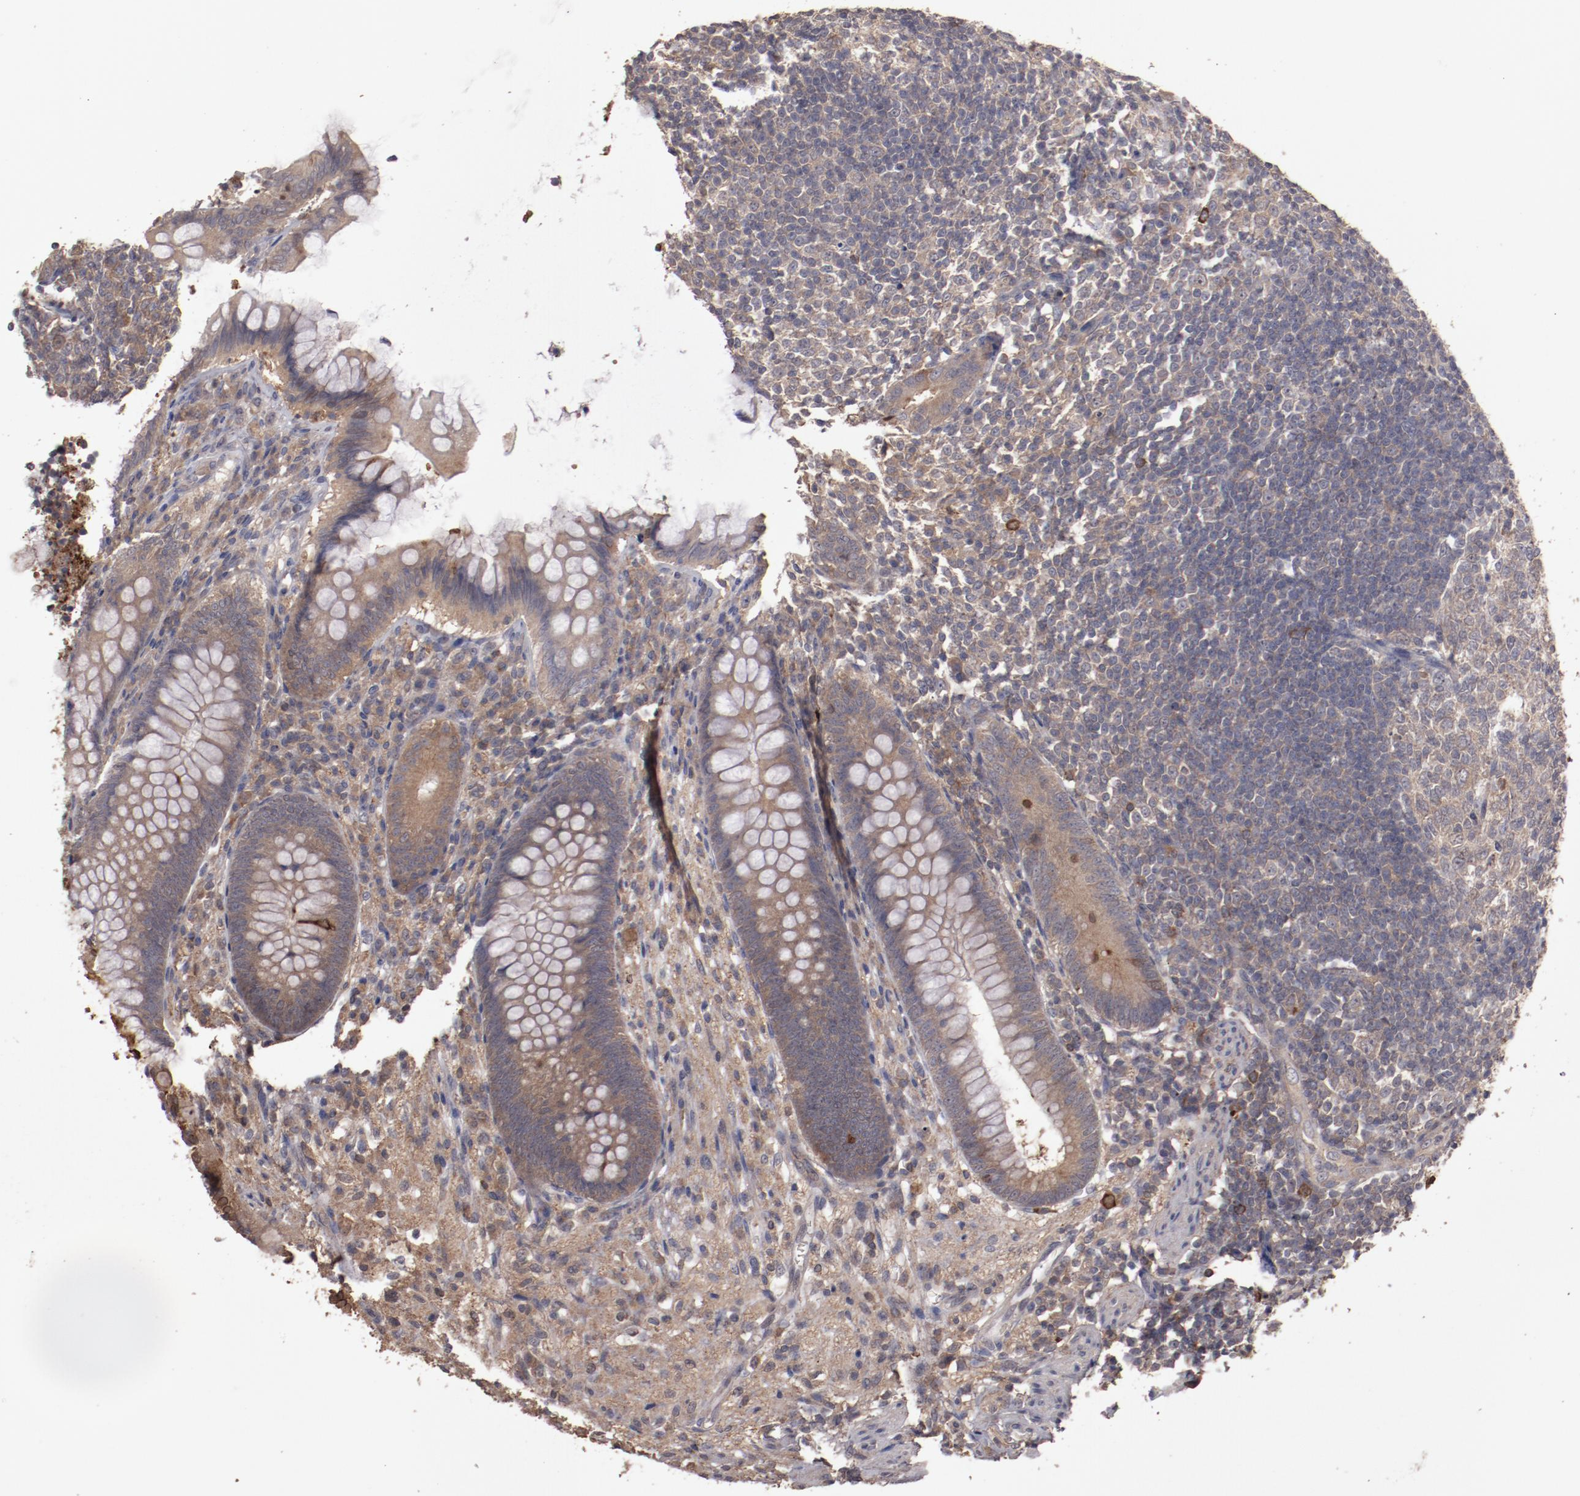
{"staining": {"intensity": "moderate", "quantity": ">75%", "location": "cytoplasmic/membranous"}, "tissue": "appendix", "cell_type": "Glandular cells", "image_type": "normal", "snomed": [{"axis": "morphology", "description": "Normal tissue, NOS"}, {"axis": "topography", "description": "Appendix"}], "caption": "Immunohistochemistry image of normal human appendix stained for a protein (brown), which shows medium levels of moderate cytoplasmic/membranous expression in about >75% of glandular cells.", "gene": "LRRC75B", "patient": {"sex": "female", "age": 66}}